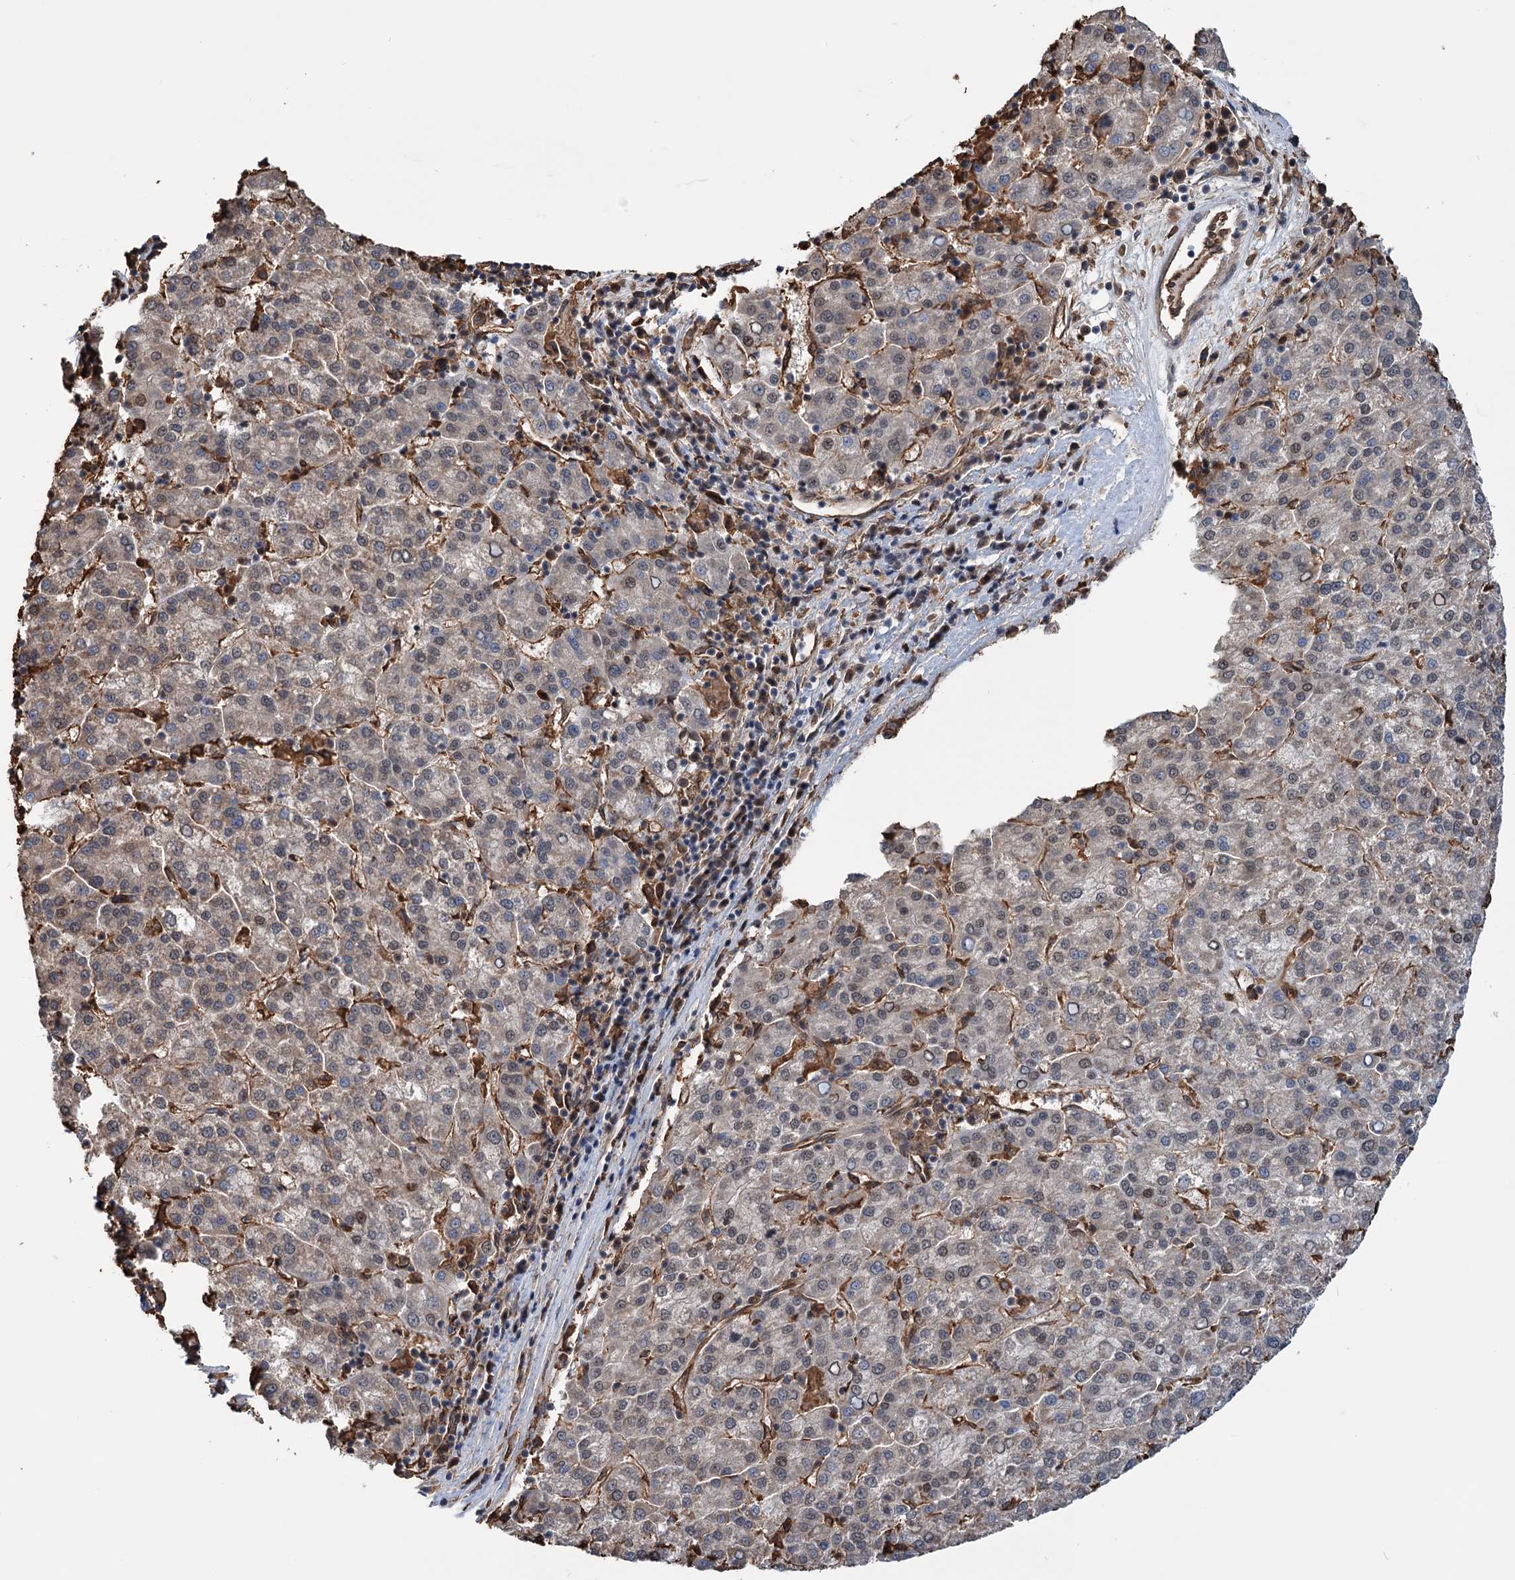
{"staining": {"intensity": "negative", "quantity": "none", "location": "none"}, "tissue": "liver cancer", "cell_type": "Tumor cells", "image_type": "cancer", "snomed": [{"axis": "morphology", "description": "Carcinoma, Hepatocellular, NOS"}, {"axis": "topography", "description": "Liver"}], "caption": "Photomicrograph shows no protein expression in tumor cells of liver cancer (hepatocellular carcinoma) tissue. (Stains: DAB immunohistochemistry (IHC) with hematoxylin counter stain, Microscopy: brightfield microscopy at high magnification).", "gene": "NCAPD2", "patient": {"sex": "female", "age": 58}}